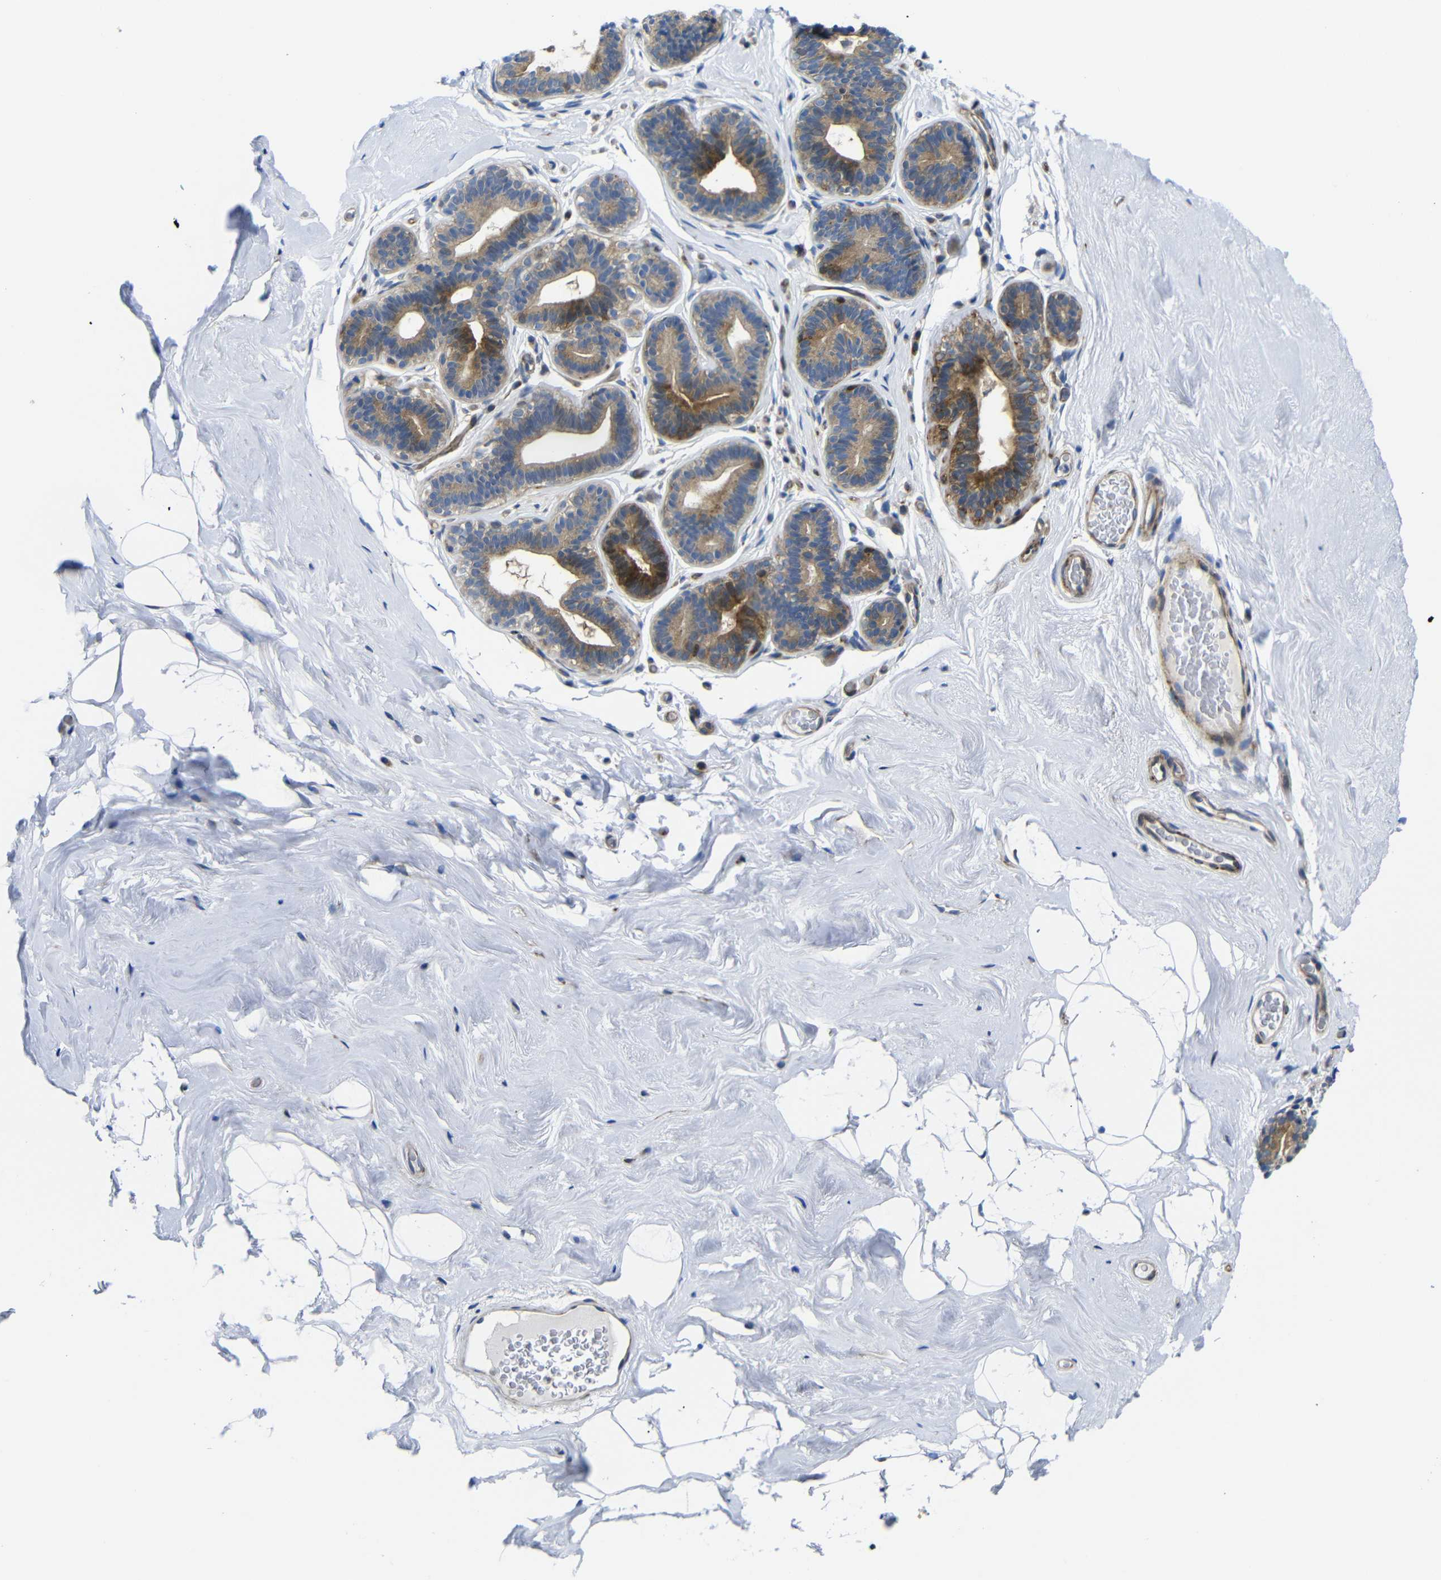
{"staining": {"intensity": "negative", "quantity": "none", "location": "none"}, "tissue": "breast", "cell_type": "Adipocytes", "image_type": "normal", "snomed": [{"axis": "morphology", "description": "Normal tissue, NOS"}, {"axis": "topography", "description": "Breast"}], "caption": "DAB (3,3'-diaminobenzidine) immunohistochemical staining of normal human breast exhibits no significant expression in adipocytes. (DAB IHC with hematoxylin counter stain).", "gene": "PARP14", "patient": {"sex": "female", "age": 75}}